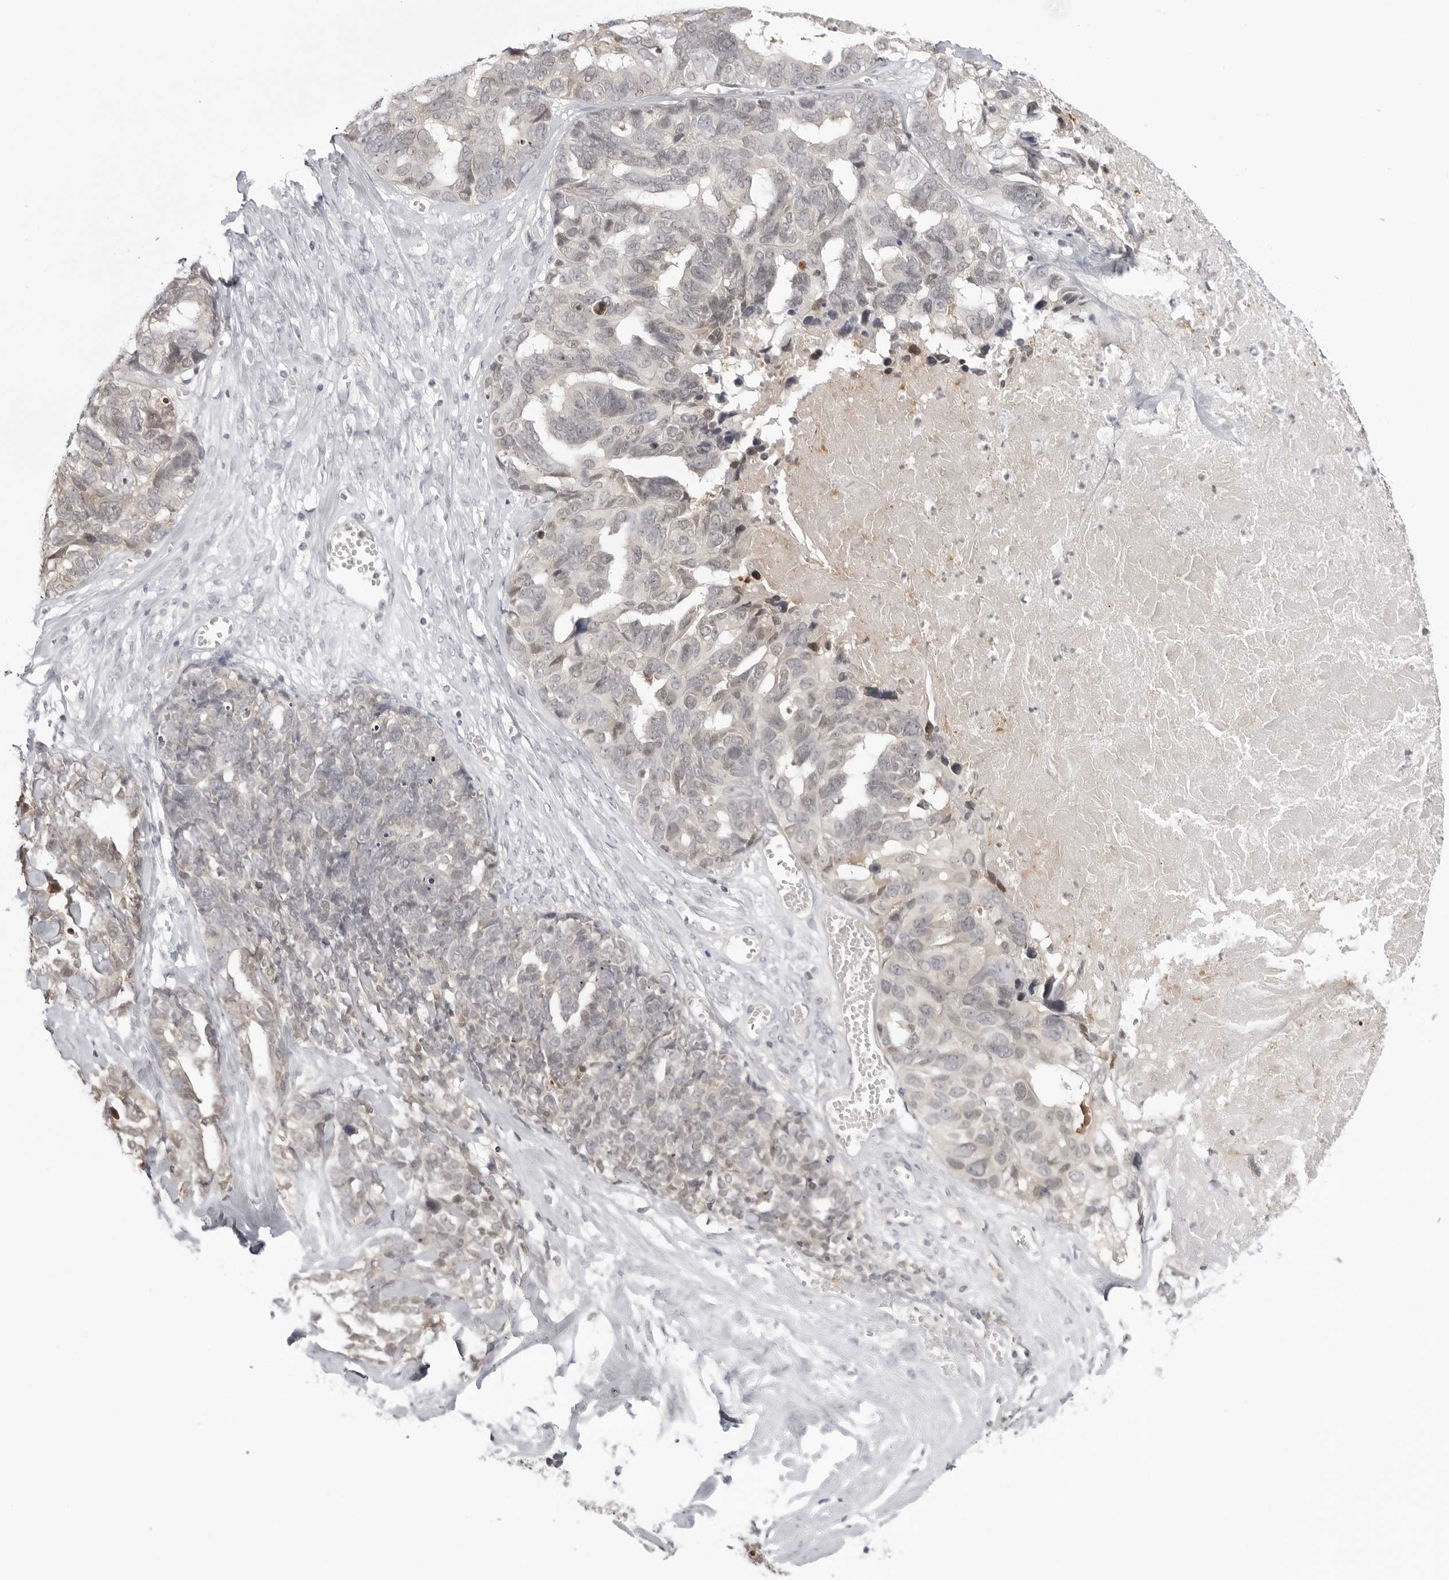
{"staining": {"intensity": "moderate", "quantity": "25%-75%", "location": "cytoplasmic/membranous,nuclear"}, "tissue": "ovarian cancer", "cell_type": "Tumor cells", "image_type": "cancer", "snomed": [{"axis": "morphology", "description": "Cystadenocarcinoma, serous, NOS"}, {"axis": "topography", "description": "Ovary"}], "caption": "Protein expression by immunohistochemistry (IHC) exhibits moderate cytoplasmic/membranous and nuclear positivity in approximately 25%-75% of tumor cells in ovarian cancer (serous cystadenocarcinoma).", "gene": "YWHAG", "patient": {"sex": "female", "age": 79}}